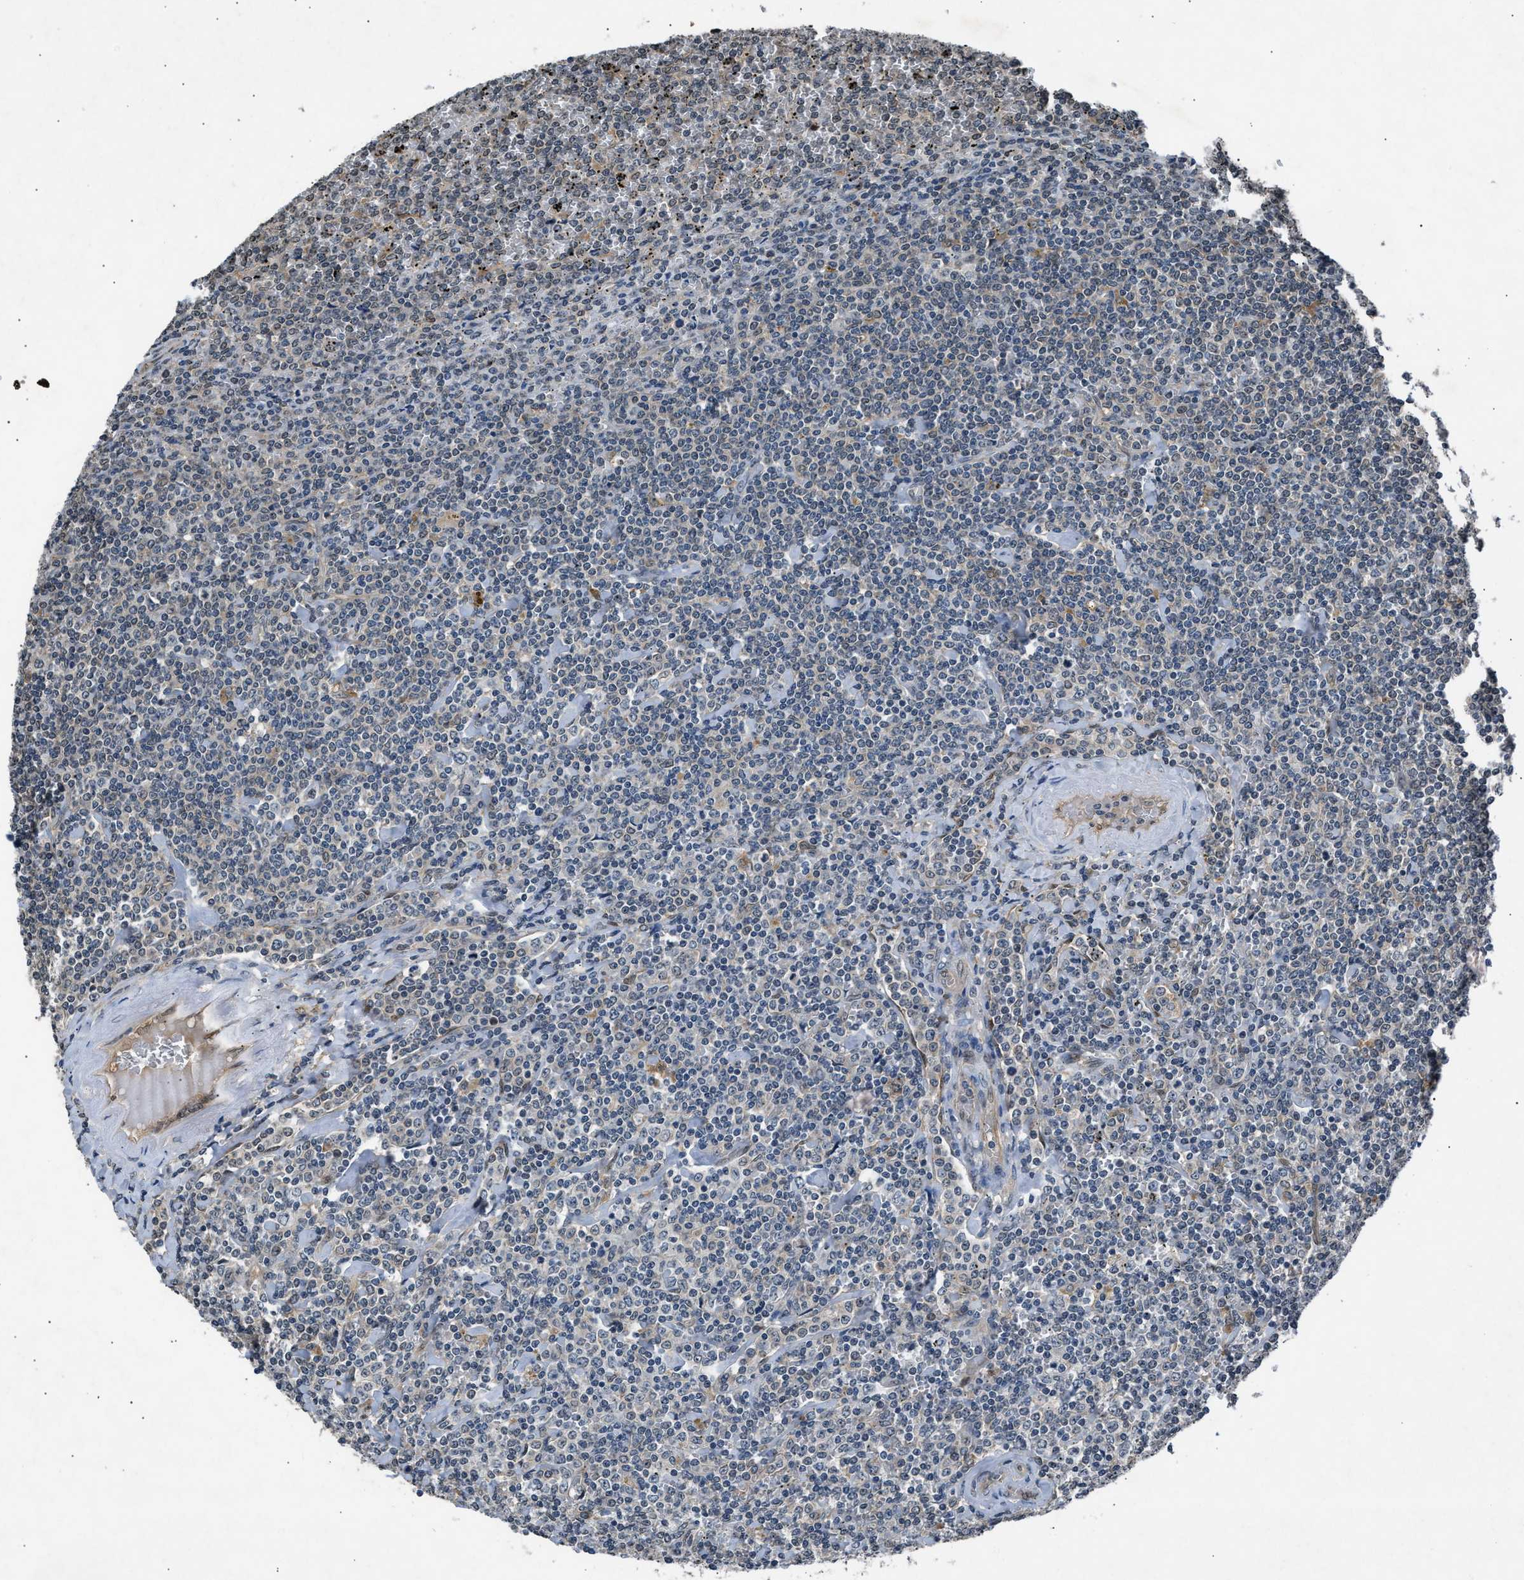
{"staining": {"intensity": "negative", "quantity": "none", "location": "none"}, "tissue": "lymphoma", "cell_type": "Tumor cells", "image_type": "cancer", "snomed": [{"axis": "morphology", "description": "Malignant lymphoma, non-Hodgkin's type, Low grade"}, {"axis": "topography", "description": "Spleen"}], "caption": "This is an IHC histopathology image of human lymphoma. There is no positivity in tumor cells.", "gene": "TP53I3", "patient": {"sex": "female", "age": 19}}